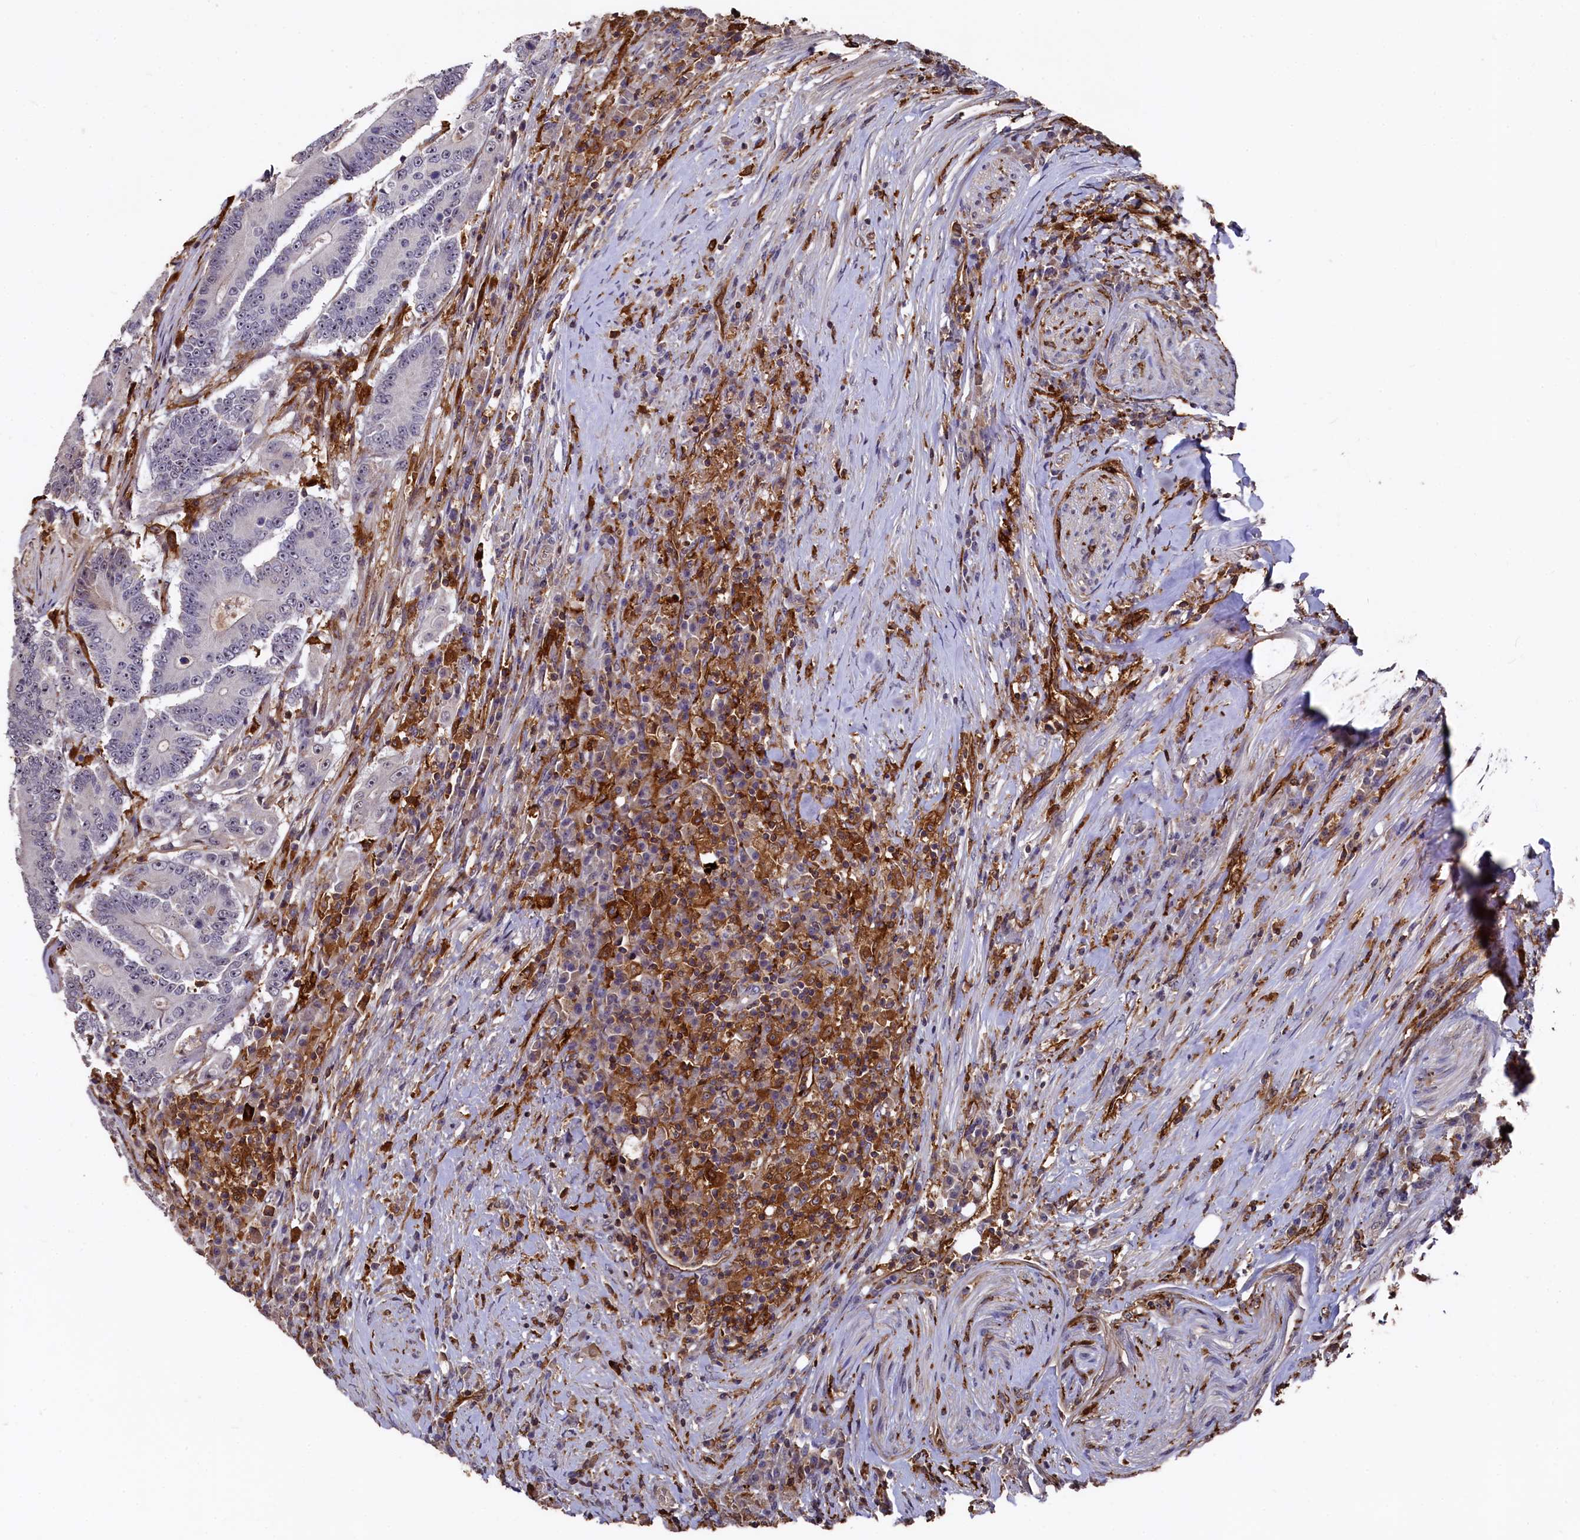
{"staining": {"intensity": "negative", "quantity": "none", "location": "none"}, "tissue": "colorectal cancer", "cell_type": "Tumor cells", "image_type": "cancer", "snomed": [{"axis": "morphology", "description": "Adenocarcinoma, NOS"}, {"axis": "topography", "description": "Colon"}], "caption": "This is a photomicrograph of IHC staining of colorectal cancer, which shows no staining in tumor cells.", "gene": "PLEKHO2", "patient": {"sex": "male", "age": 83}}